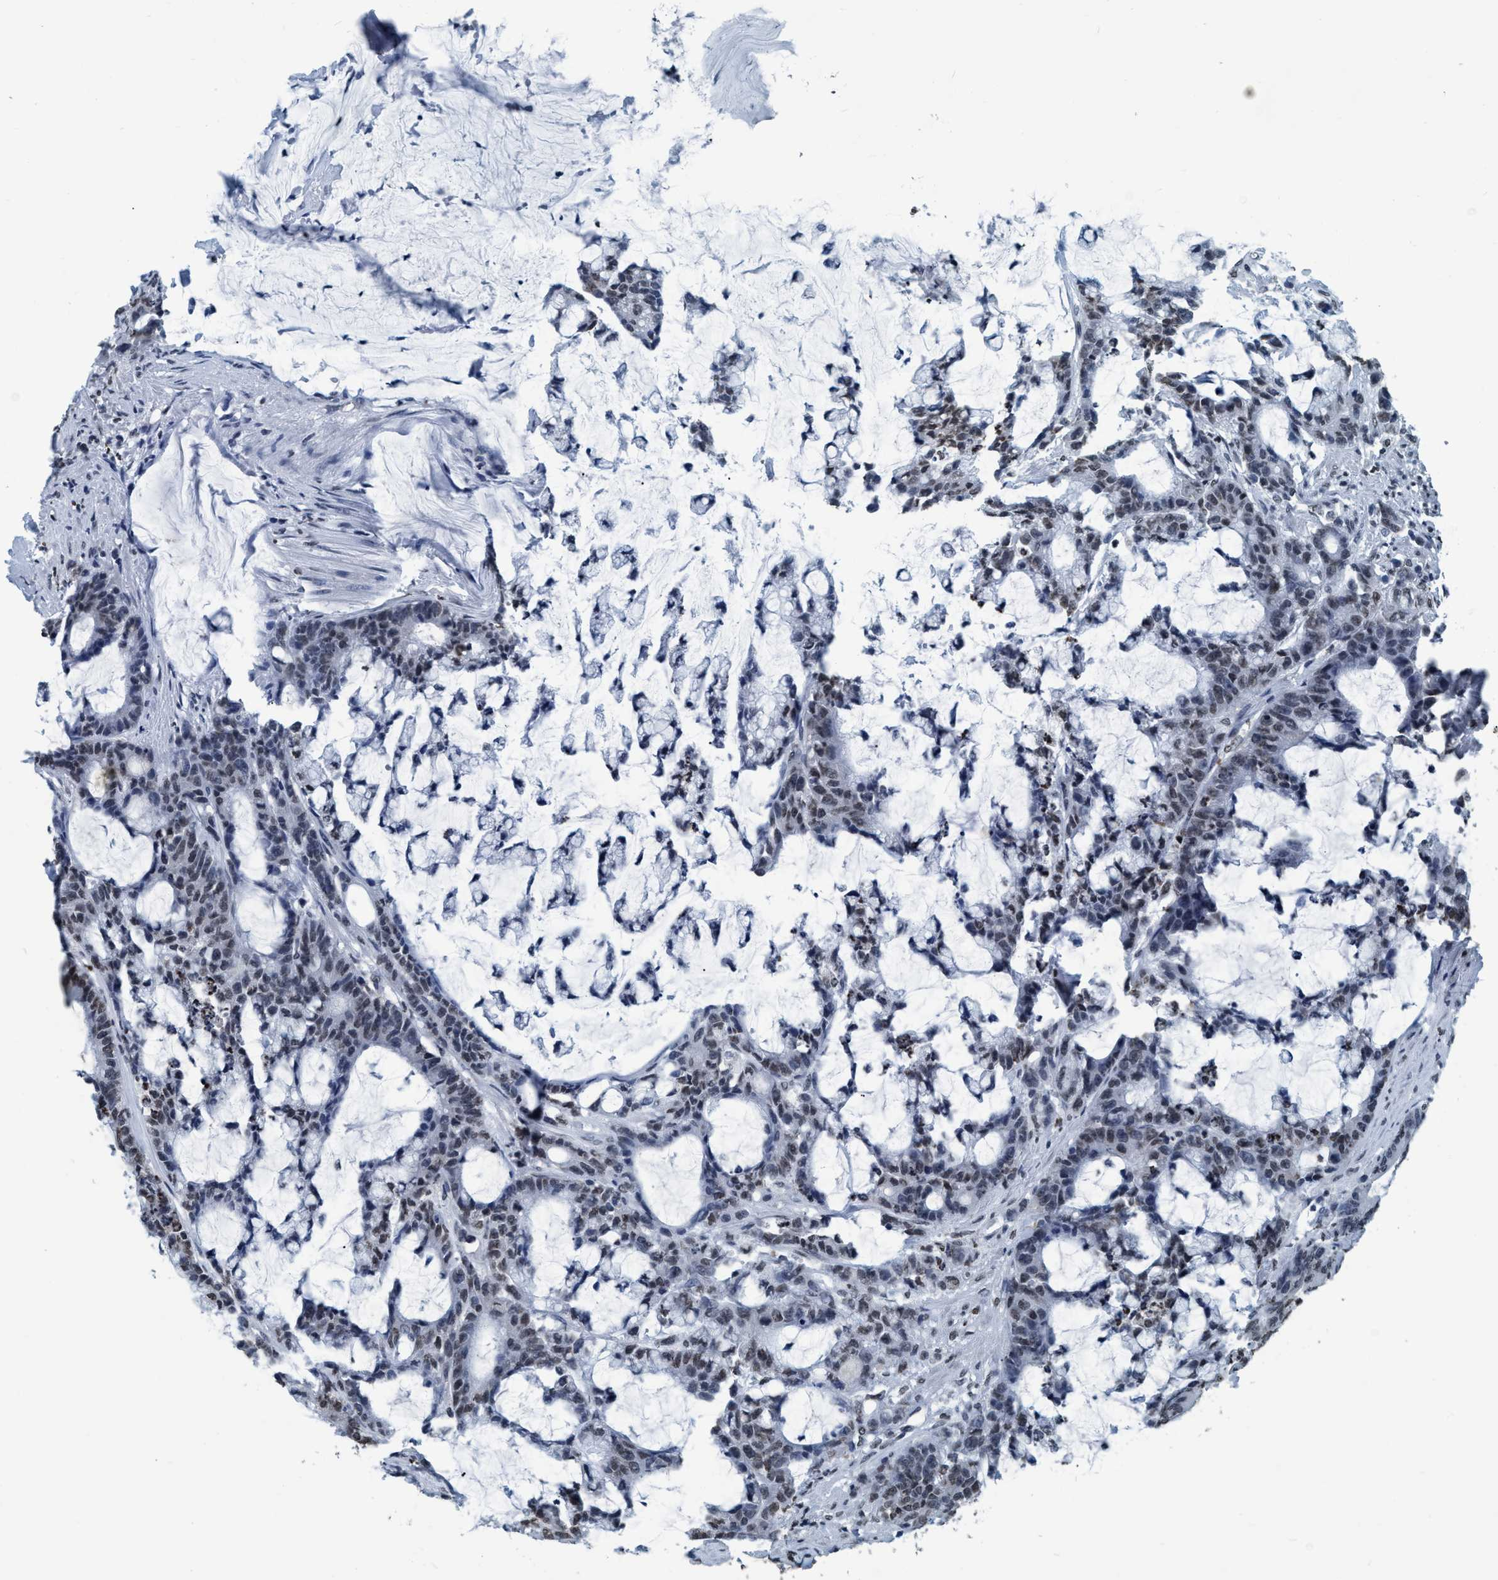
{"staining": {"intensity": "weak", "quantity": ">75%", "location": "nuclear"}, "tissue": "colorectal cancer", "cell_type": "Tumor cells", "image_type": "cancer", "snomed": [{"axis": "morphology", "description": "Adenocarcinoma, NOS"}, {"axis": "topography", "description": "Colon"}], "caption": "Weak nuclear staining is present in approximately >75% of tumor cells in colorectal adenocarcinoma.", "gene": "CCNE2", "patient": {"sex": "female", "age": 84}}